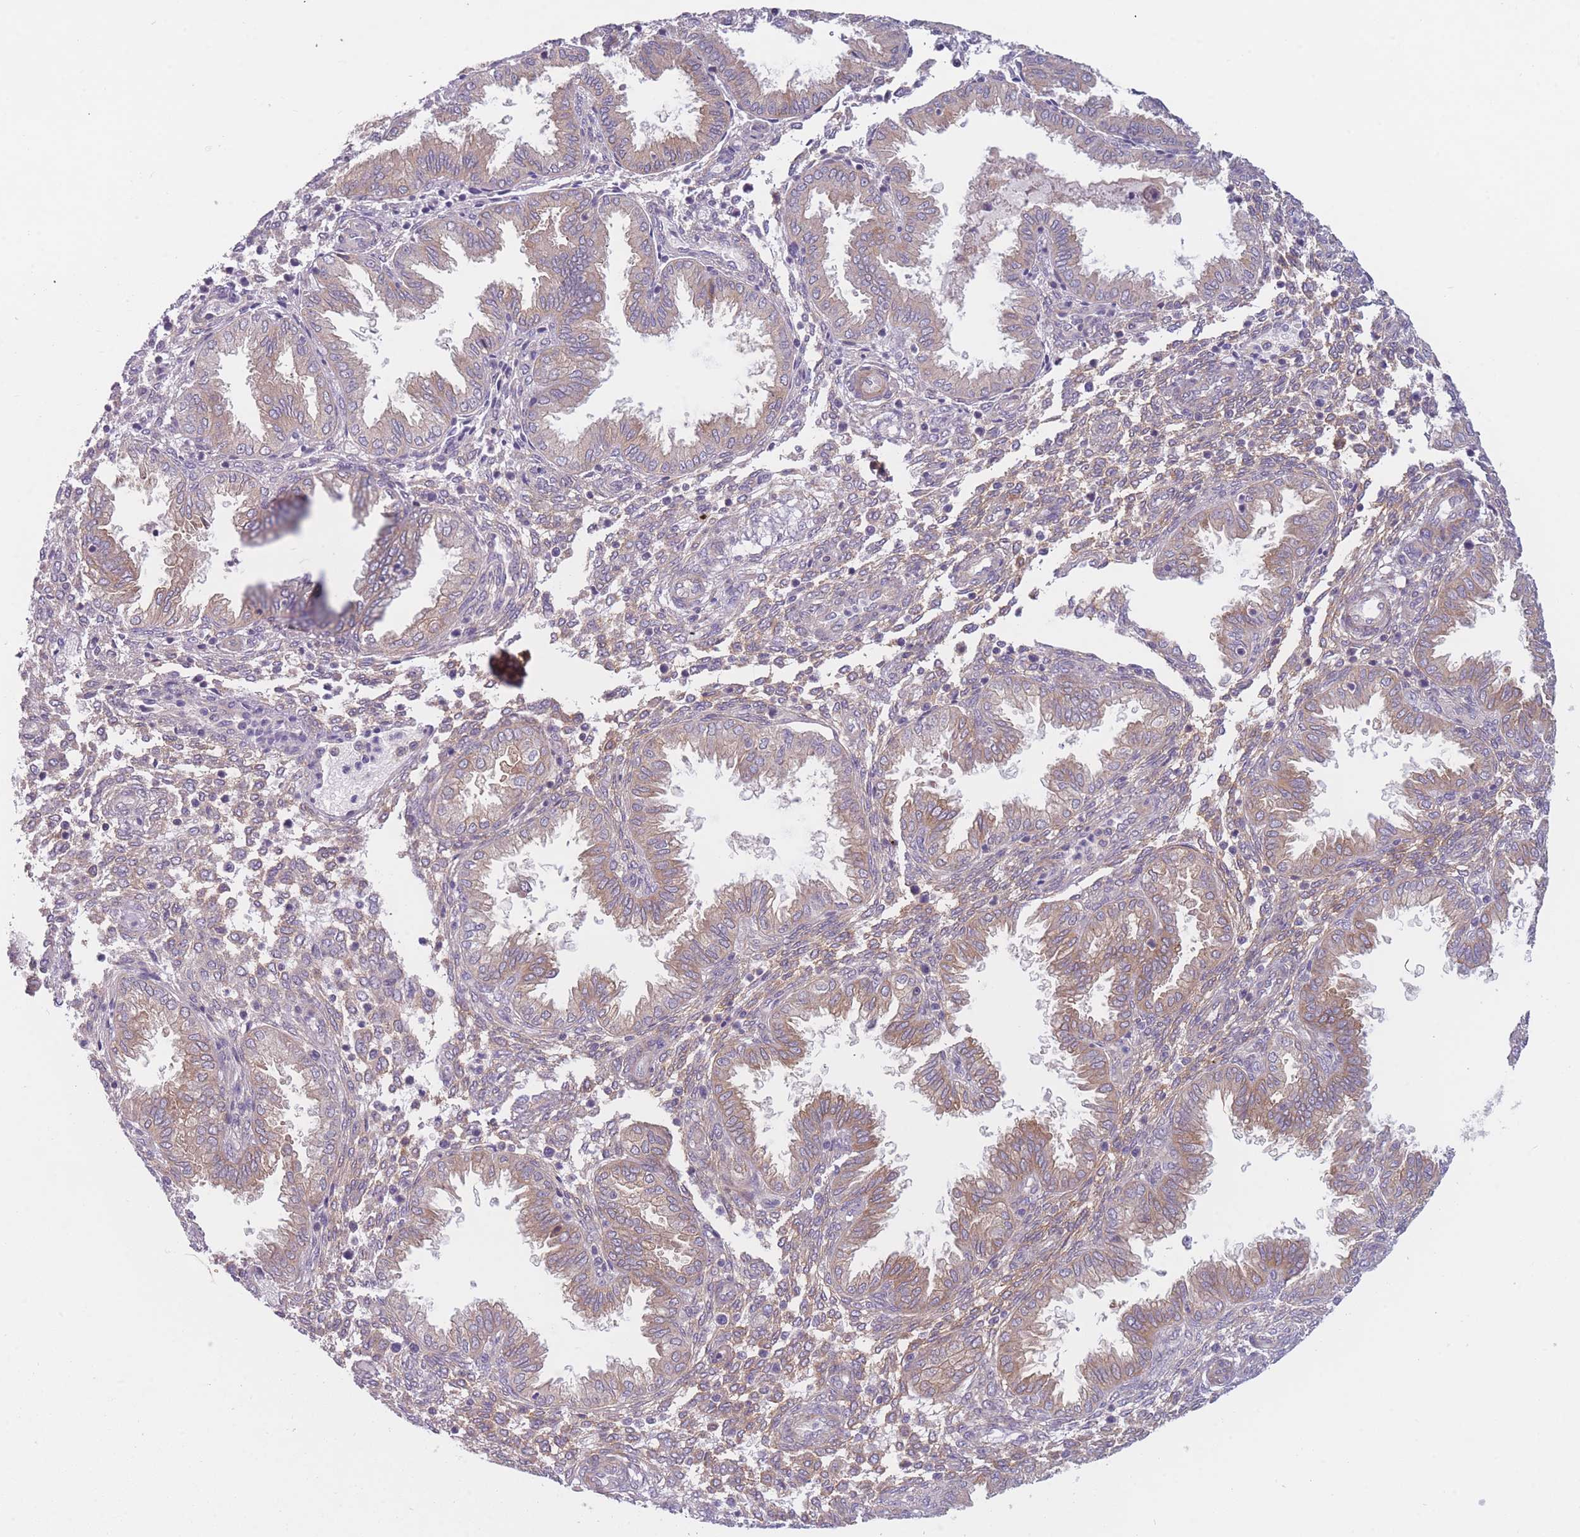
{"staining": {"intensity": "weak", "quantity": "<25%", "location": "cytoplasmic/membranous"}, "tissue": "endometrium", "cell_type": "Cells in endometrial stroma", "image_type": "normal", "snomed": [{"axis": "morphology", "description": "Normal tissue, NOS"}, {"axis": "topography", "description": "Endometrium"}], "caption": "Cells in endometrial stroma are negative for brown protein staining in normal endometrium. Brightfield microscopy of IHC stained with DAB (3,3'-diaminobenzidine) (brown) and hematoxylin (blue), captured at high magnification.", "gene": "WDR93", "patient": {"sex": "female", "age": 33}}